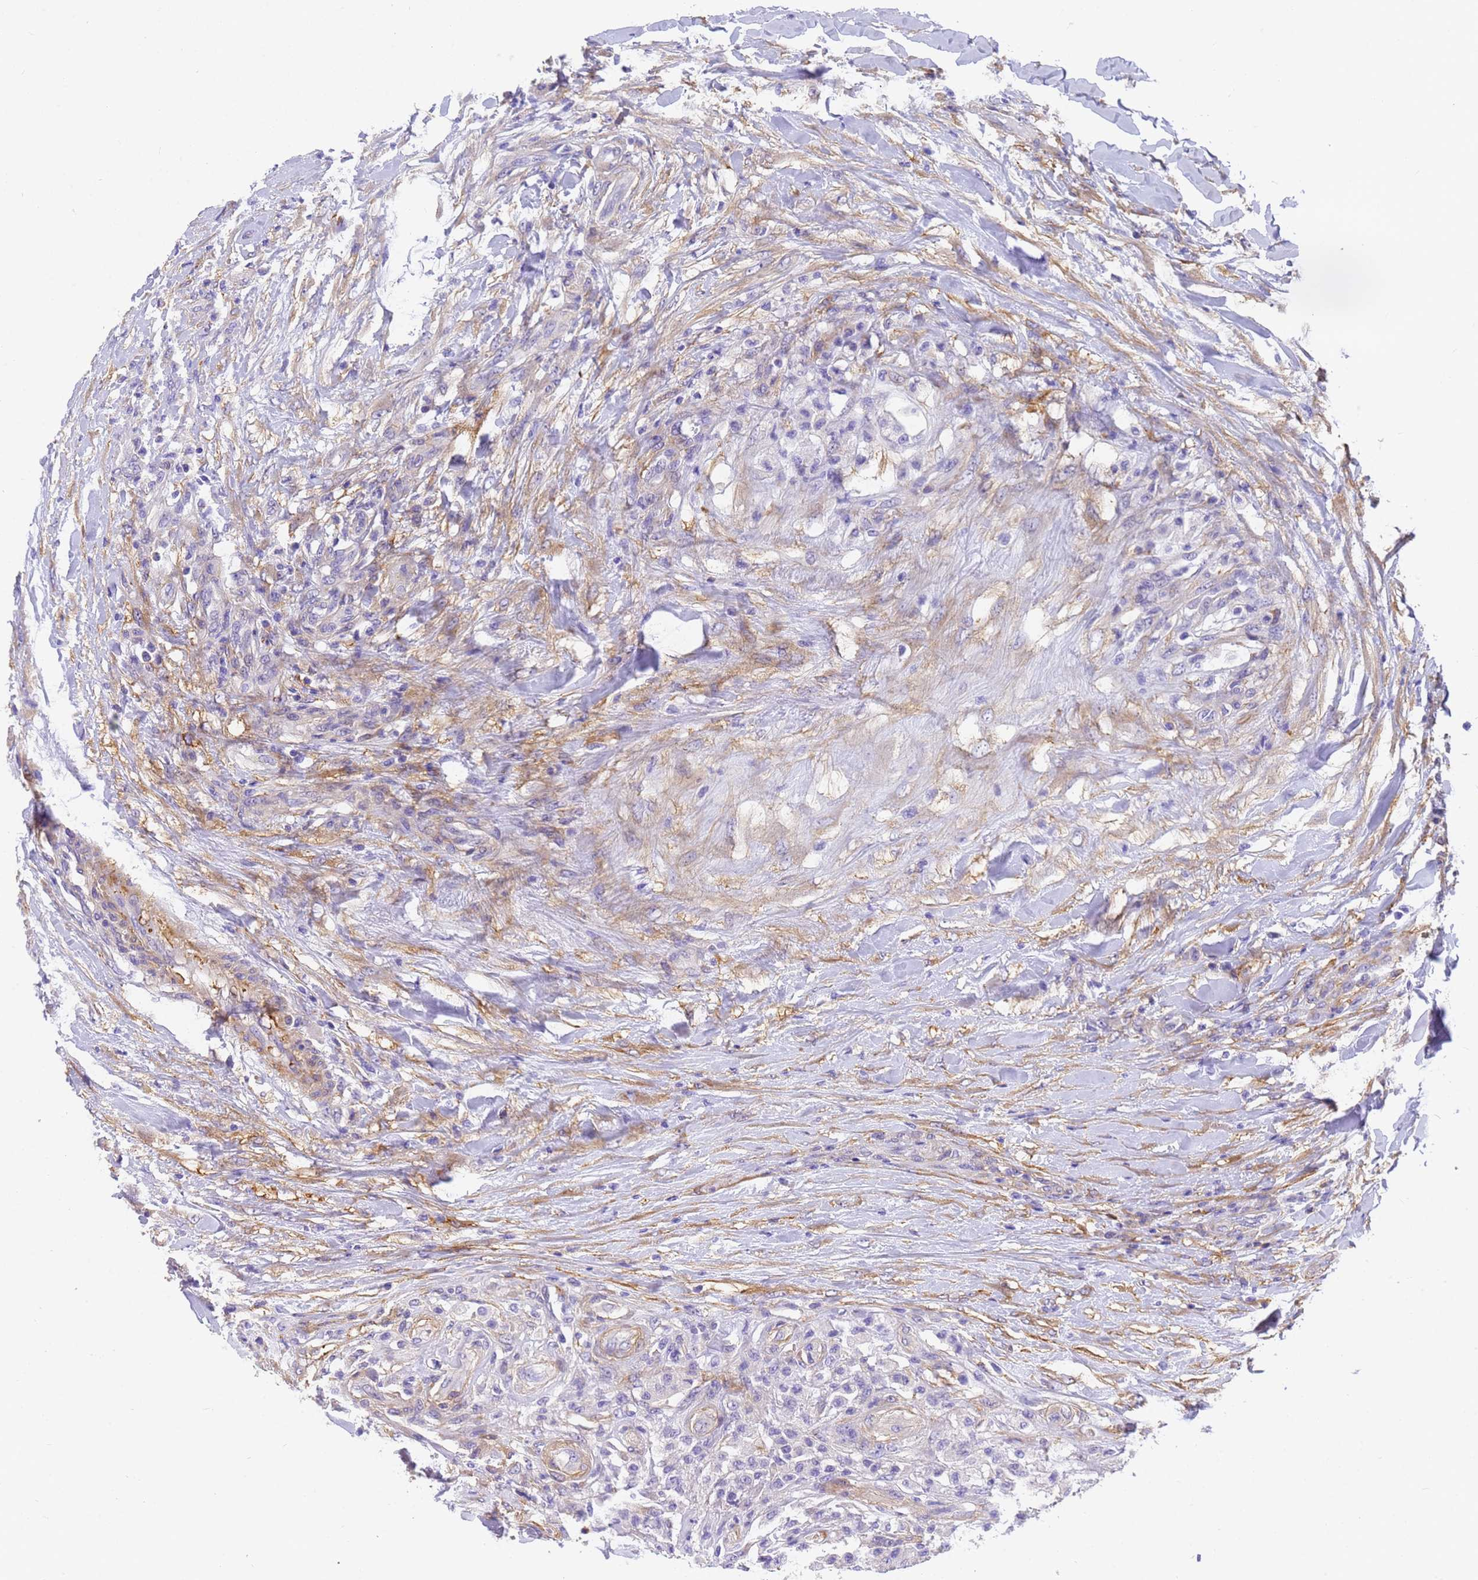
{"staining": {"intensity": "weak", "quantity": "25%-75%", "location": "cytoplasmic/membranous"}, "tissue": "testis cancer", "cell_type": "Tumor cells", "image_type": "cancer", "snomed": [{"axis": "morphology", "description": "Seminoma, NOS"}, {"axis": "topography", "description": "Testis"}], "caption": "This is an image of immunohistochemistry staining of testis cancer (seminoma), which shows weak positivity in the cytoplasmic/membranous of tumor cells.", "gene": "MVB12A", "patient": {"sex": "male", "age": 59}}